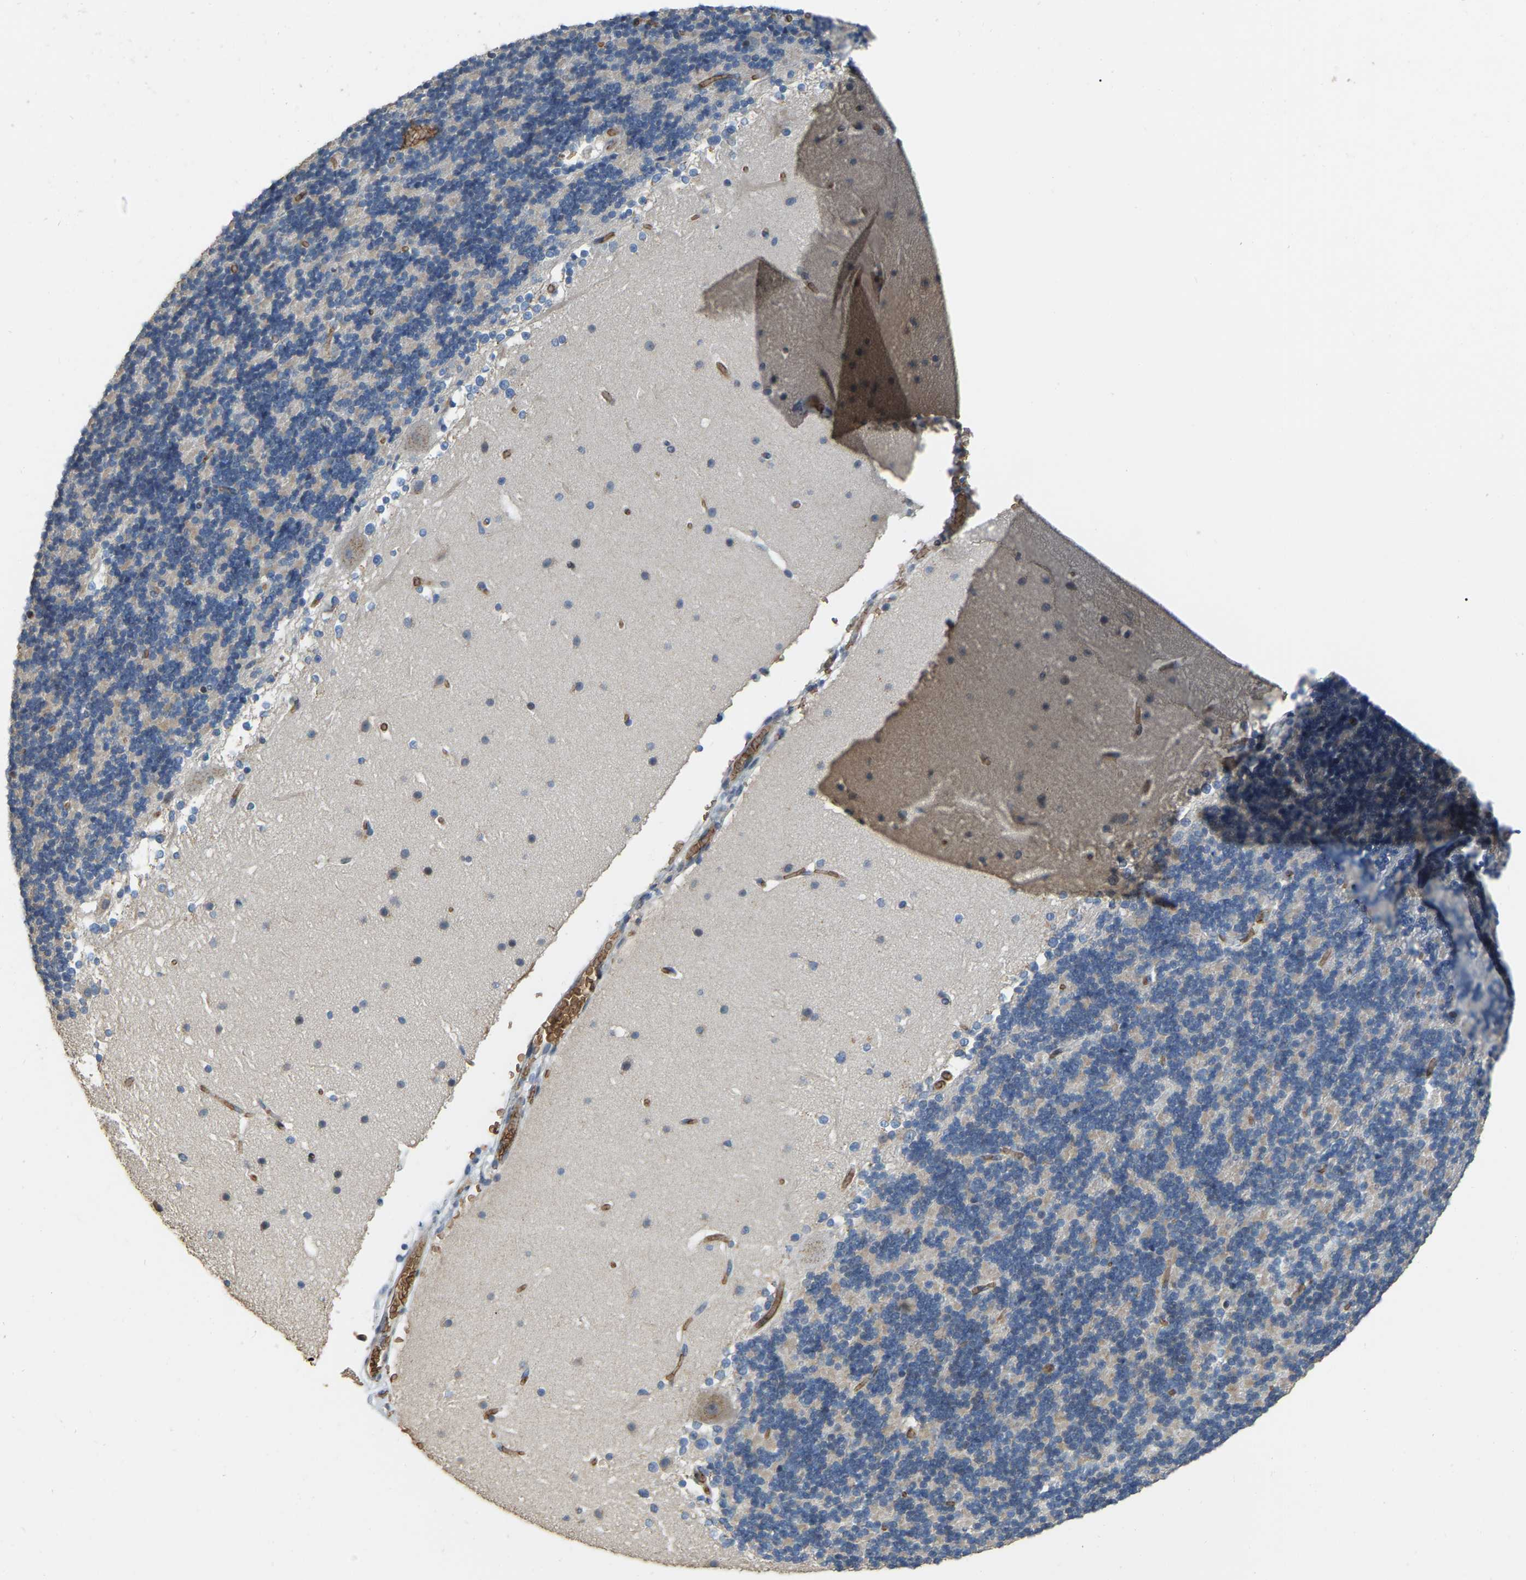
{"staining": {"intensity": "negative", "quantity": "none", "location": "none"}, "tissue": "cerebellum", "cell_type": "Cells in granular layer", "image_type": "normal", "snomed": [{"axis": "morphology", "description": "Normal tissue, NOS"}, {"axis": "topography", "description": "Cerebellum"}], "caption": "IHC micrograph of normal cerebellum: cerebellum stained with DAB demonstrates no significant protein expression in cells in granular layer. (DAB IHC with hematoxylin counter stain).", "gene": "CFAP298", "patient": {"sex": "female", "age": 19}}